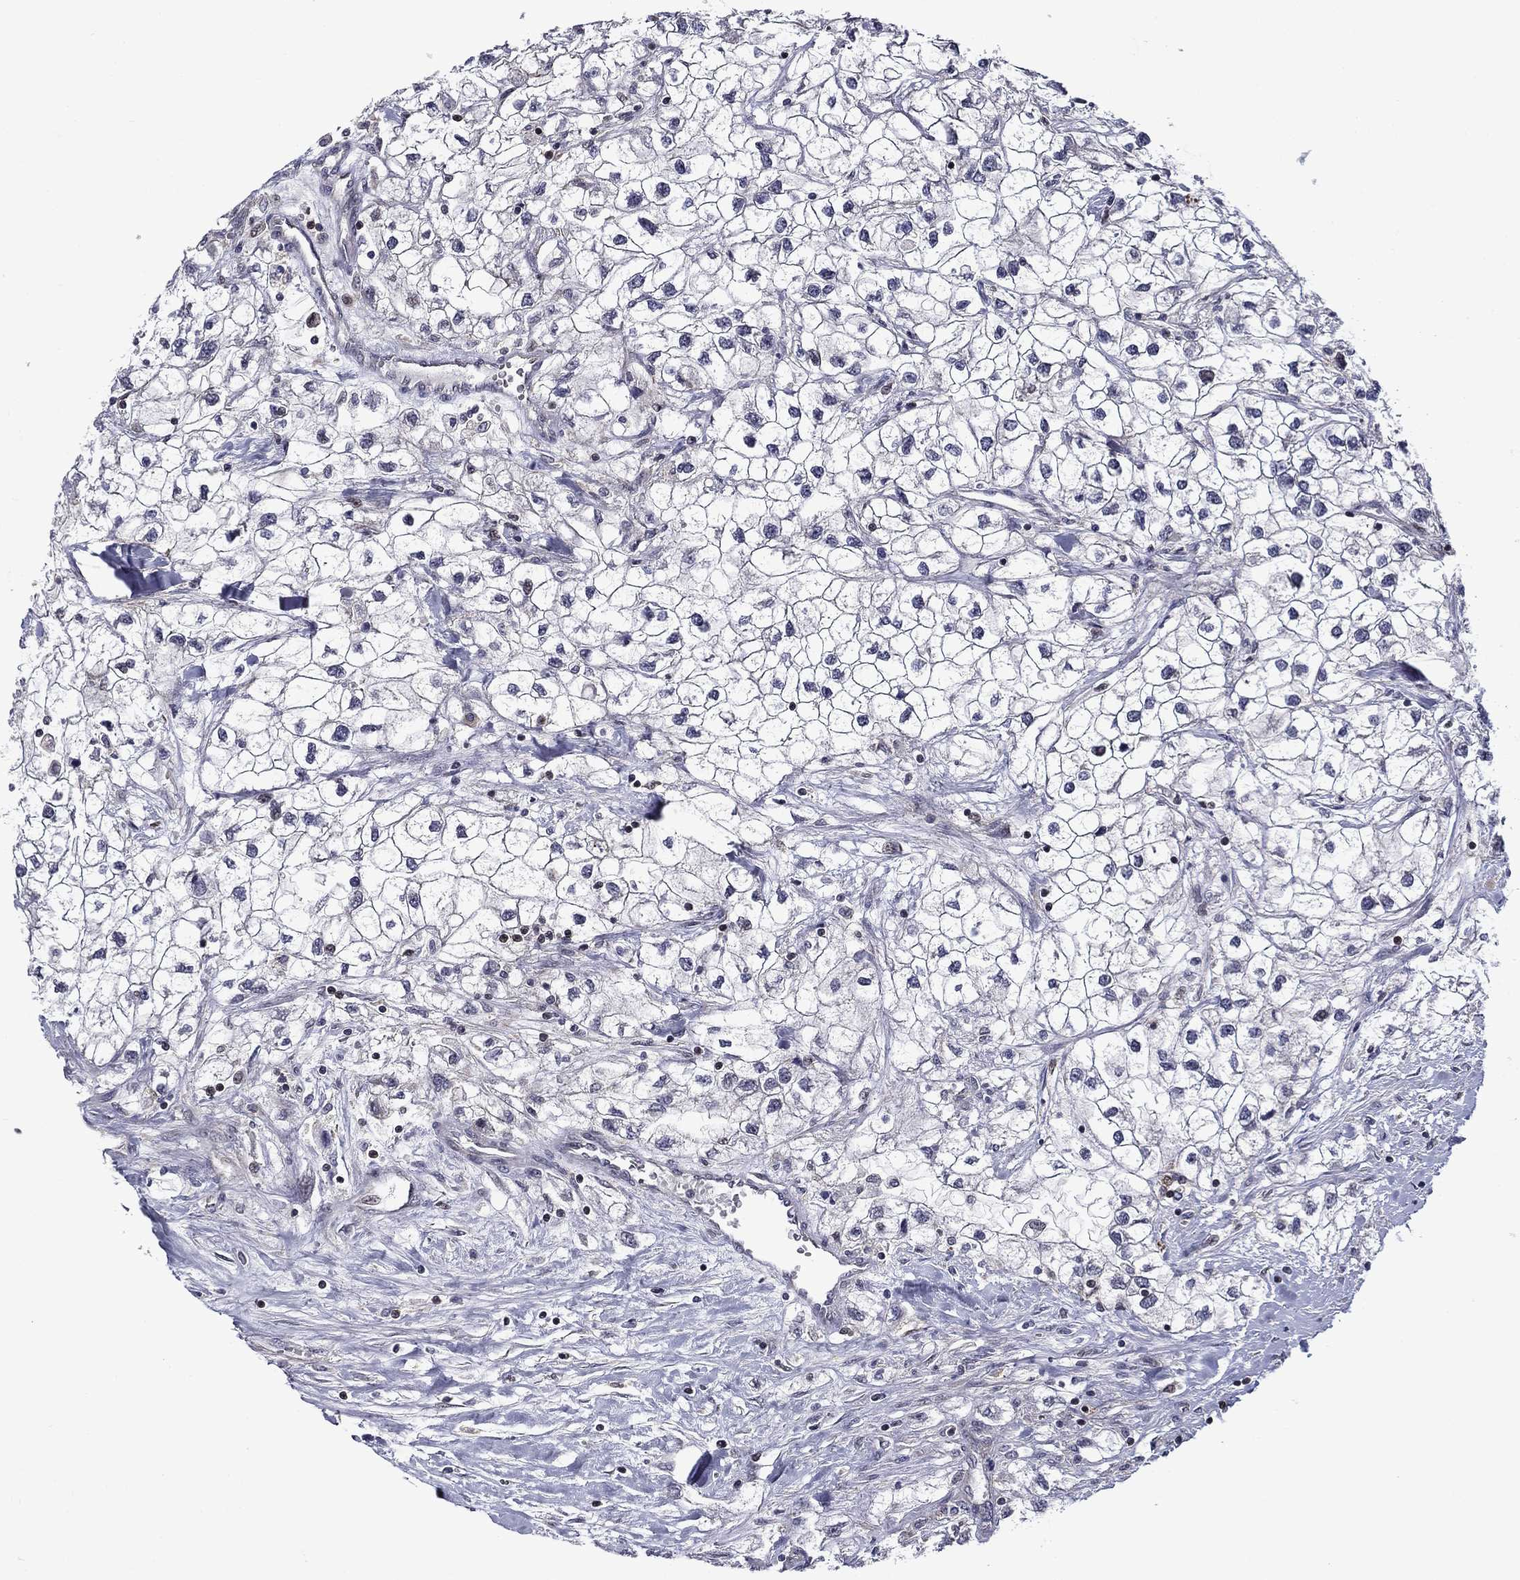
{"staining": {"intensity": "negative", "quantity": "none", "location": "none"}, "tissue": "renal cancer", "cell_type": "Tumor cells", "image_type": "cancer", "snomed": [{"axis": "morphology", "description": "Adenocarcinoma, NOS"}, {"axis": "topography", "description": "Kidney"}], "caption": "A high-resolution photomicrograph shows IHC staining of renal cancer (adenocarcinoma), which demonstrates no significant expression in tumor cells. (DAB (3,3'-diaminobenzidine) immunohistochemistry (IHC) visualized using brightfield microscopy, high magnification).", "gene": "B3GAT1", "patient": {"sex": "male", "age": 59}}